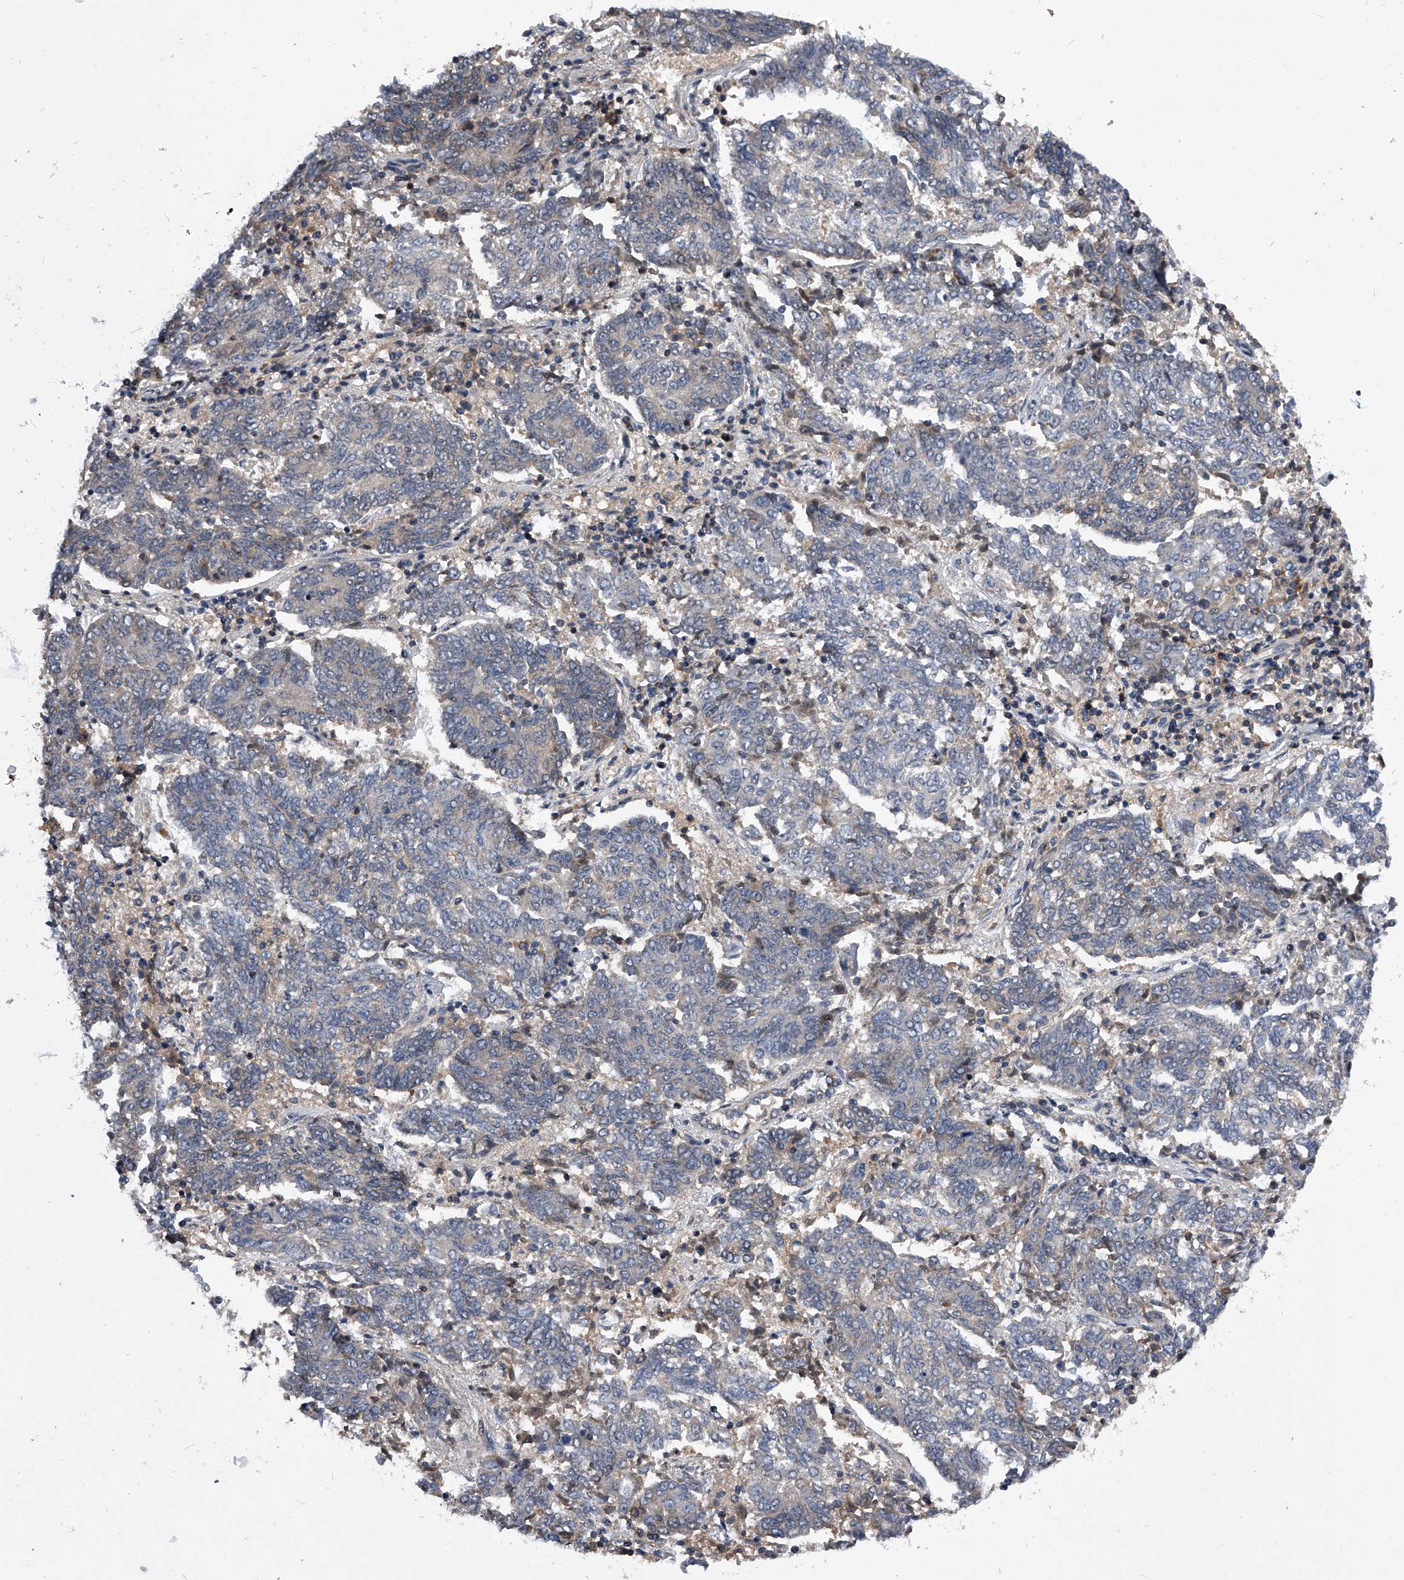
{"staining": {"intensity": "negative", "quantity": "none", "location": "none"}, "tissue": "endometrial cancer", "cell_type": "Tumor cells", "image_type": "cancer", "snomed": [{"axis": "morphology", "description": "Adenocarcinoma, NOS"}, {"axis": "topography", "description": "Endometrium"}], "caption": "Immunohistochemistry of endometrial cancer reveals no positivity in tumor cells.", "gene": "ZNF30", "patient": {"sex": "female", "age": 80}}